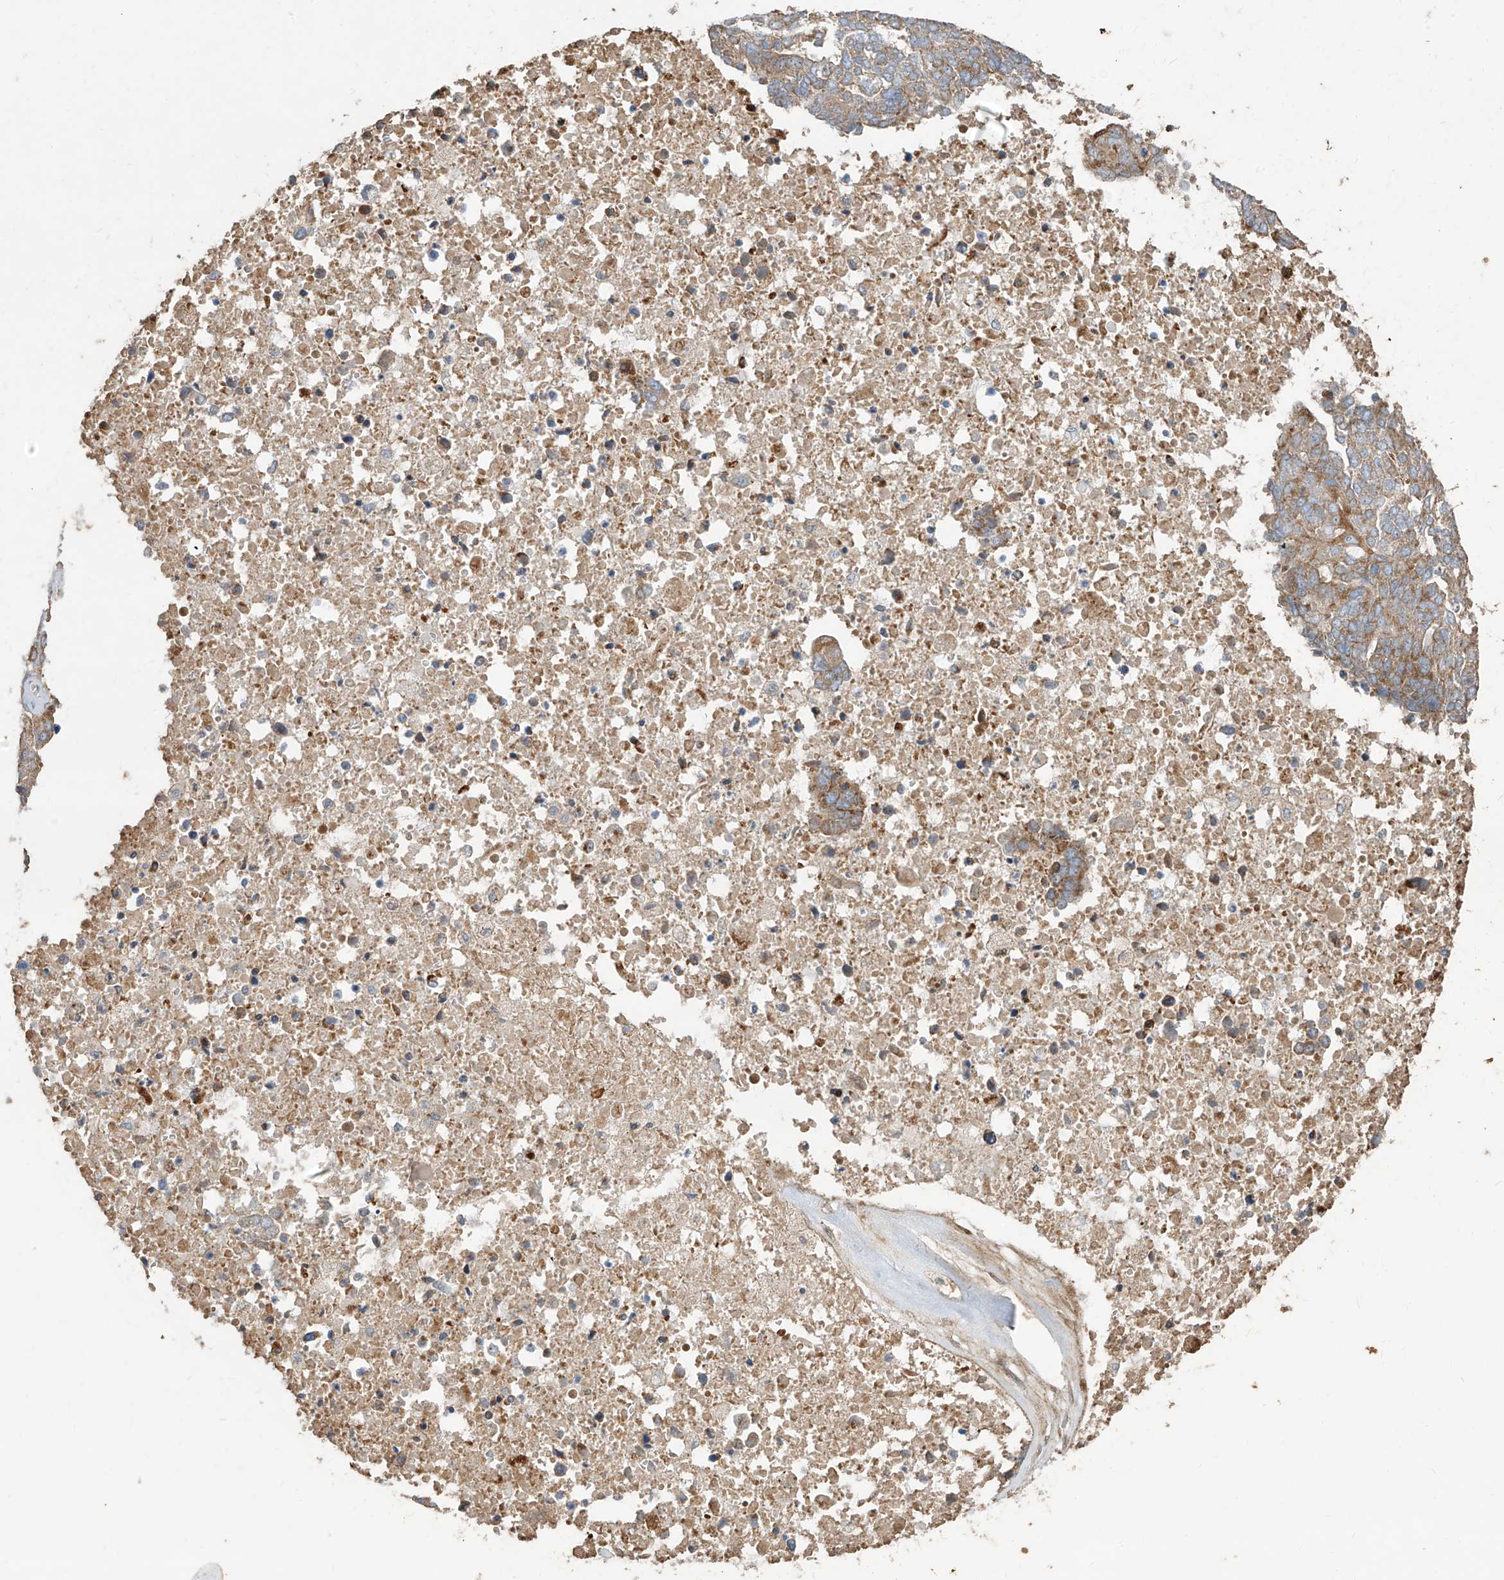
{"staining": {"intensity": "moderate", "quantity": "<25%", "location": "cytoplasmic/membranous"}, "tissue": "ovarian cancer", "cell_type": "Tumor cells", "image_type": "cancer", "snomed": [{"axis": "morphology", "description": "Cystadenocarcinoma, serous, NOS"}, {"axis": "topography", "description": "Ovary"}], "caption": "Protein staining exhibits moderate cytoplasmic/membranous staining in approximately <25% of tumor cells in ovarian cancer.", "gene": "ABTB1", "patient": {"sex": "female", "age": 44}}